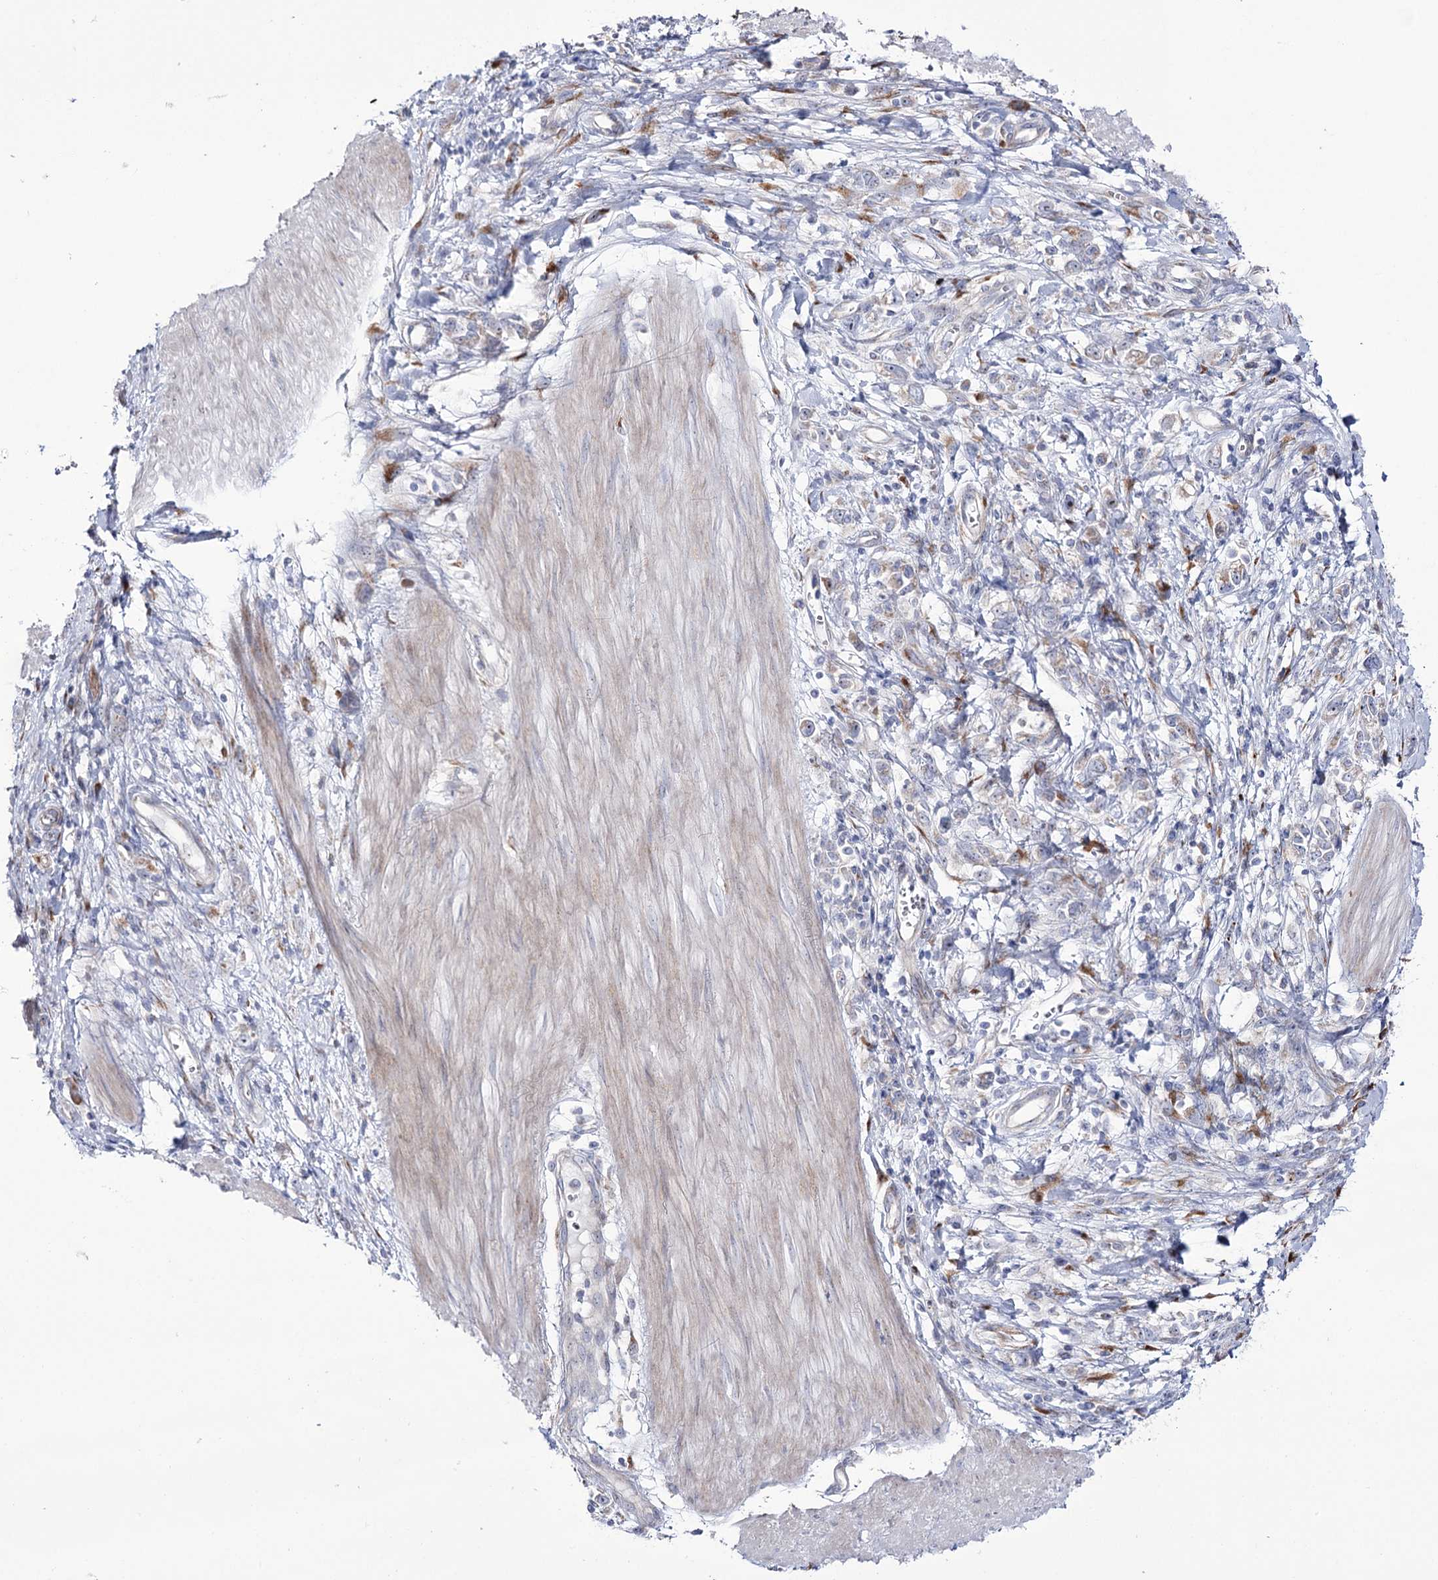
{"staining": {"intensity": "negative", "quantity": "none", "location": "none"}, "tissue": "stomach cancer", "cell_type": "Tumor cells", "image_type": "cancer", "snomed": [{"axis": "morphology", "description": "Adenocarcinoma, NOS"}, {"axis": "topography", "description": "Stomach"}], "caption": "IHC image of stomach cancer (adenocarcinoma) stained for a protein (brown), which exhibits no expression in tumor cells.", "gene": "METTL5", "patient": {"sex": "female", "age": 76}}